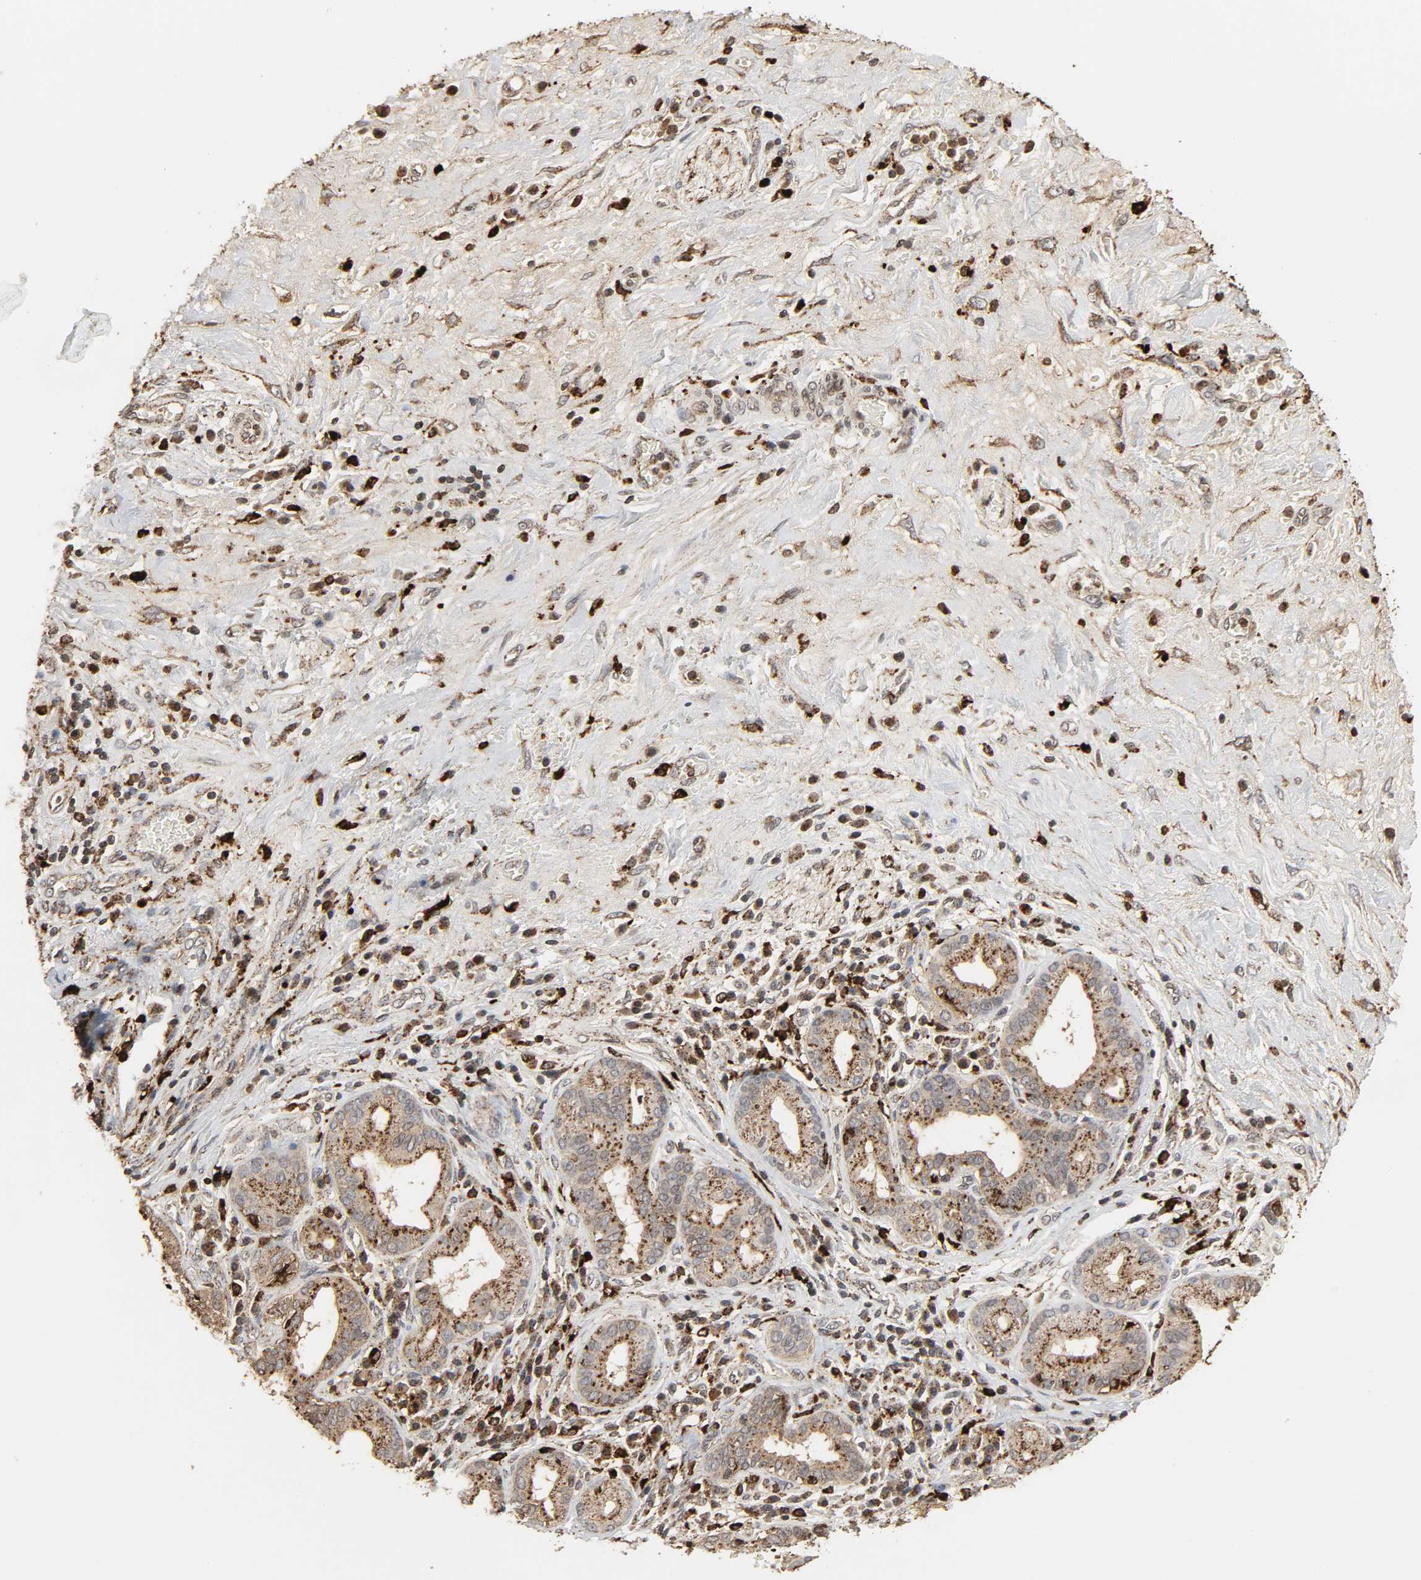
{"staining": {"intensity": "strong", "quantity": ">75%", "location": "cytoplasmic/membranous"}, "tissue": "pancreatic cancer", "cell_type": "Tumor cells", "image_type": "cancer", "snomed": [{"axis": "morphology", "description": "Adenocarcinoma, NOS"}, {"axis": "topography", "description": "Pancreas"}], "caption": "Tumor cells show high levels of strong cytoplasmic/membranous positivity in about >75% of cells in human pancreatic cancer. (DAB (3,3'-diaminobenzidine) = brown stain, brightfield microscopy at high magnification).", "gene": "PSAP", "patient": {"sex": "female", "age": 73}}